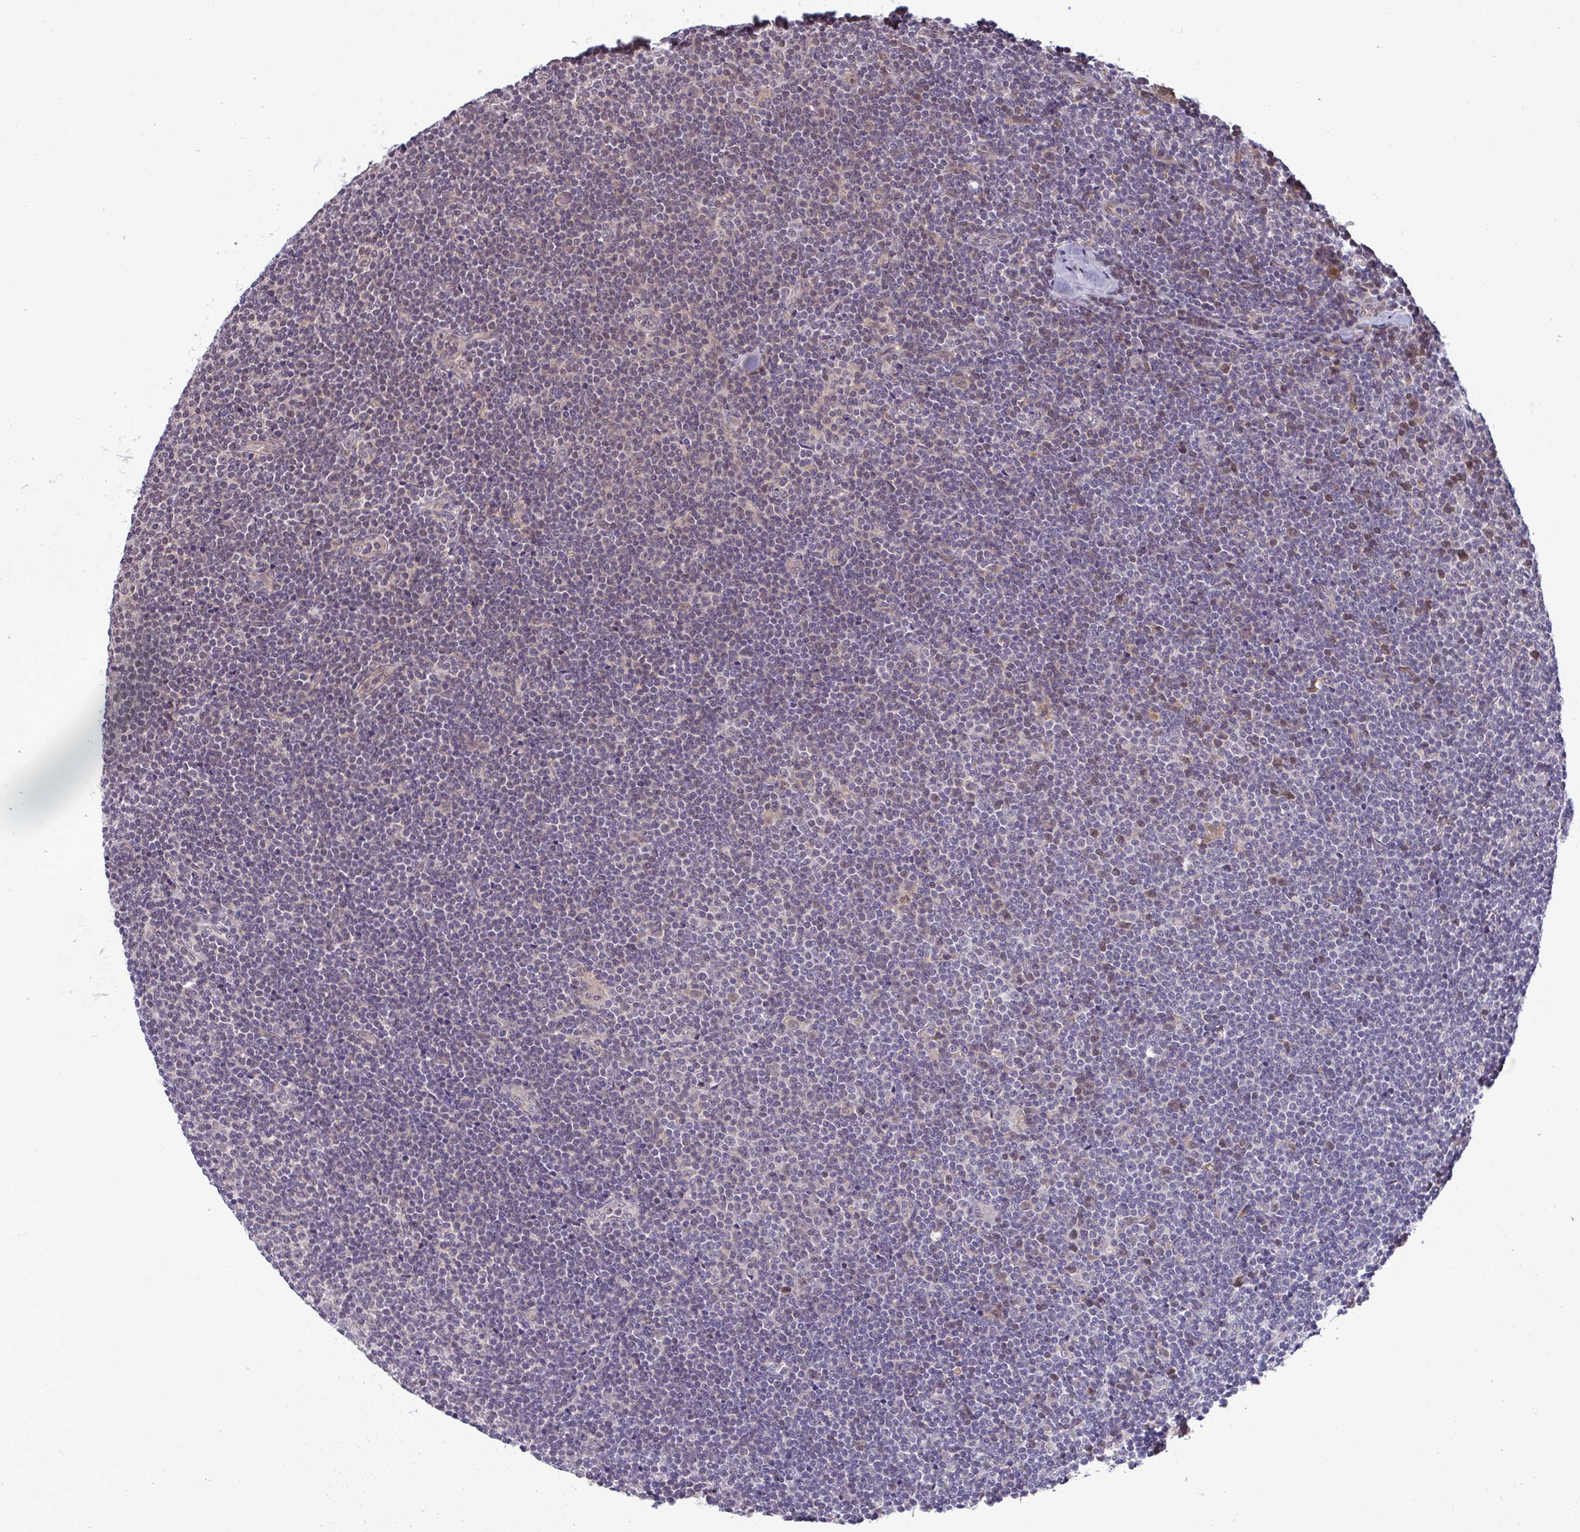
{"staining": {"intensity": "negative", "quantity": "none", "location": "none"}, "tissue": "lymphoma", "cell_type": "Tumor cells", "image_type": "cancer", "snomed": [{"axis": "morphology", "description": "Malignant lymphoma, non-Hodgkin's type, Low grade"}, {"axis": "topography", "description": "Lymph node"}], "caption": "Tumor cells show no significant protein positivity in malignant lymphoma, non-Hodgkin's type (low-grade).", "gene": "C9orf64", "patient": {"sex": "male", "age": 48}}